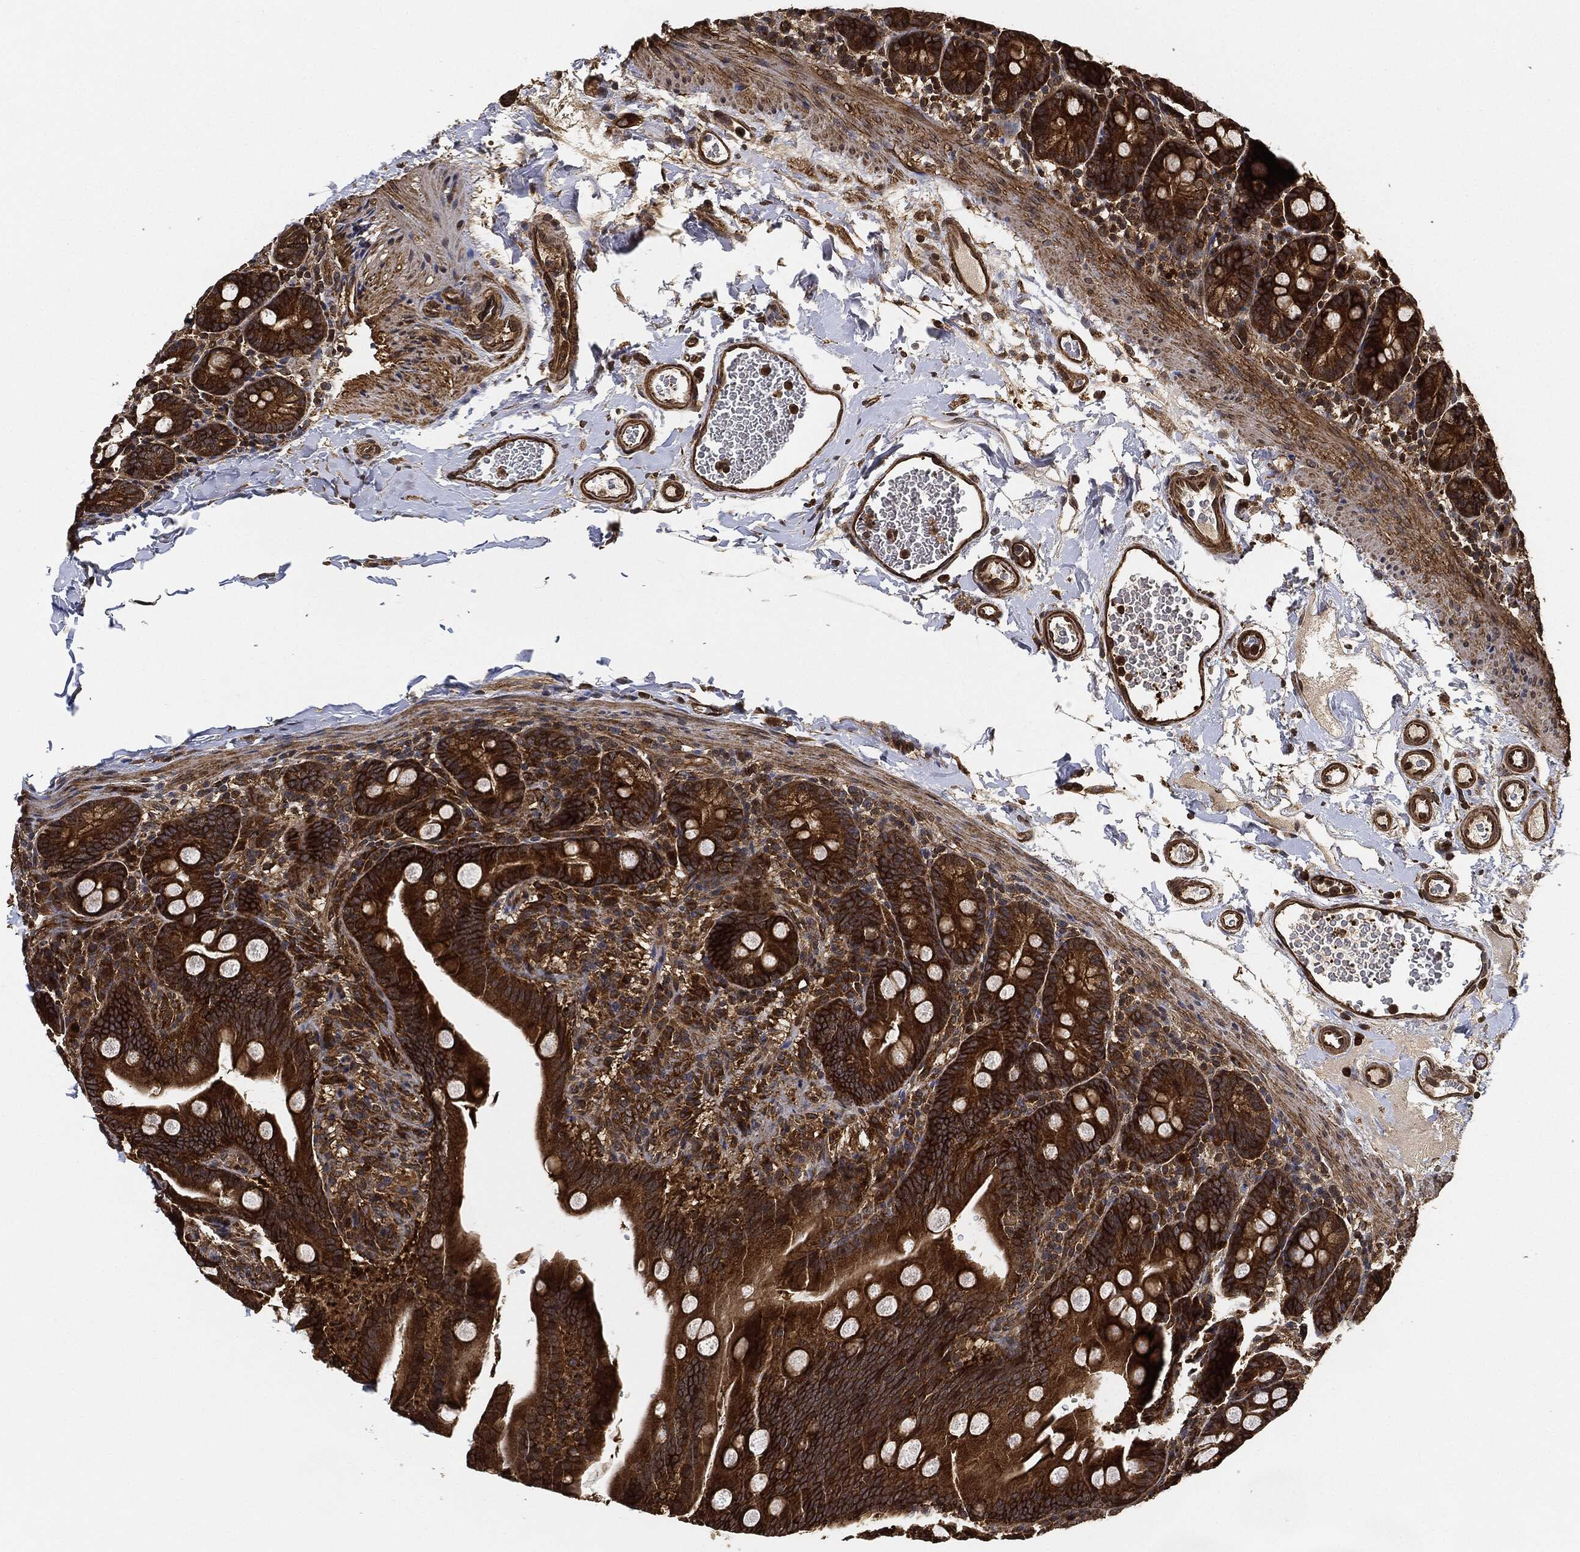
{"staining": {"intensity": "strong", "quantity": ">75%", "location": "cytoplasmic/membranous"}, "tissue": "small intestine", "cell_type": "Glandular cells", "image_type": "normal", "snomed": [{"axis": "morphology", "description": "Normal tissue, NOS"}, {"axis": "topography", "description": "Small intestine"}], "caption": "Small intestine stained with immunohistochemistry shows strong cytoplasmic/membranous positivity in about >75% of glandular cells. (DAB (3,3'-diaminobenzidine) = brown stain, brightfield microscopy at high magnification).", "gene": "CEP290", "patient": {"sex": "female", "age": 44}}